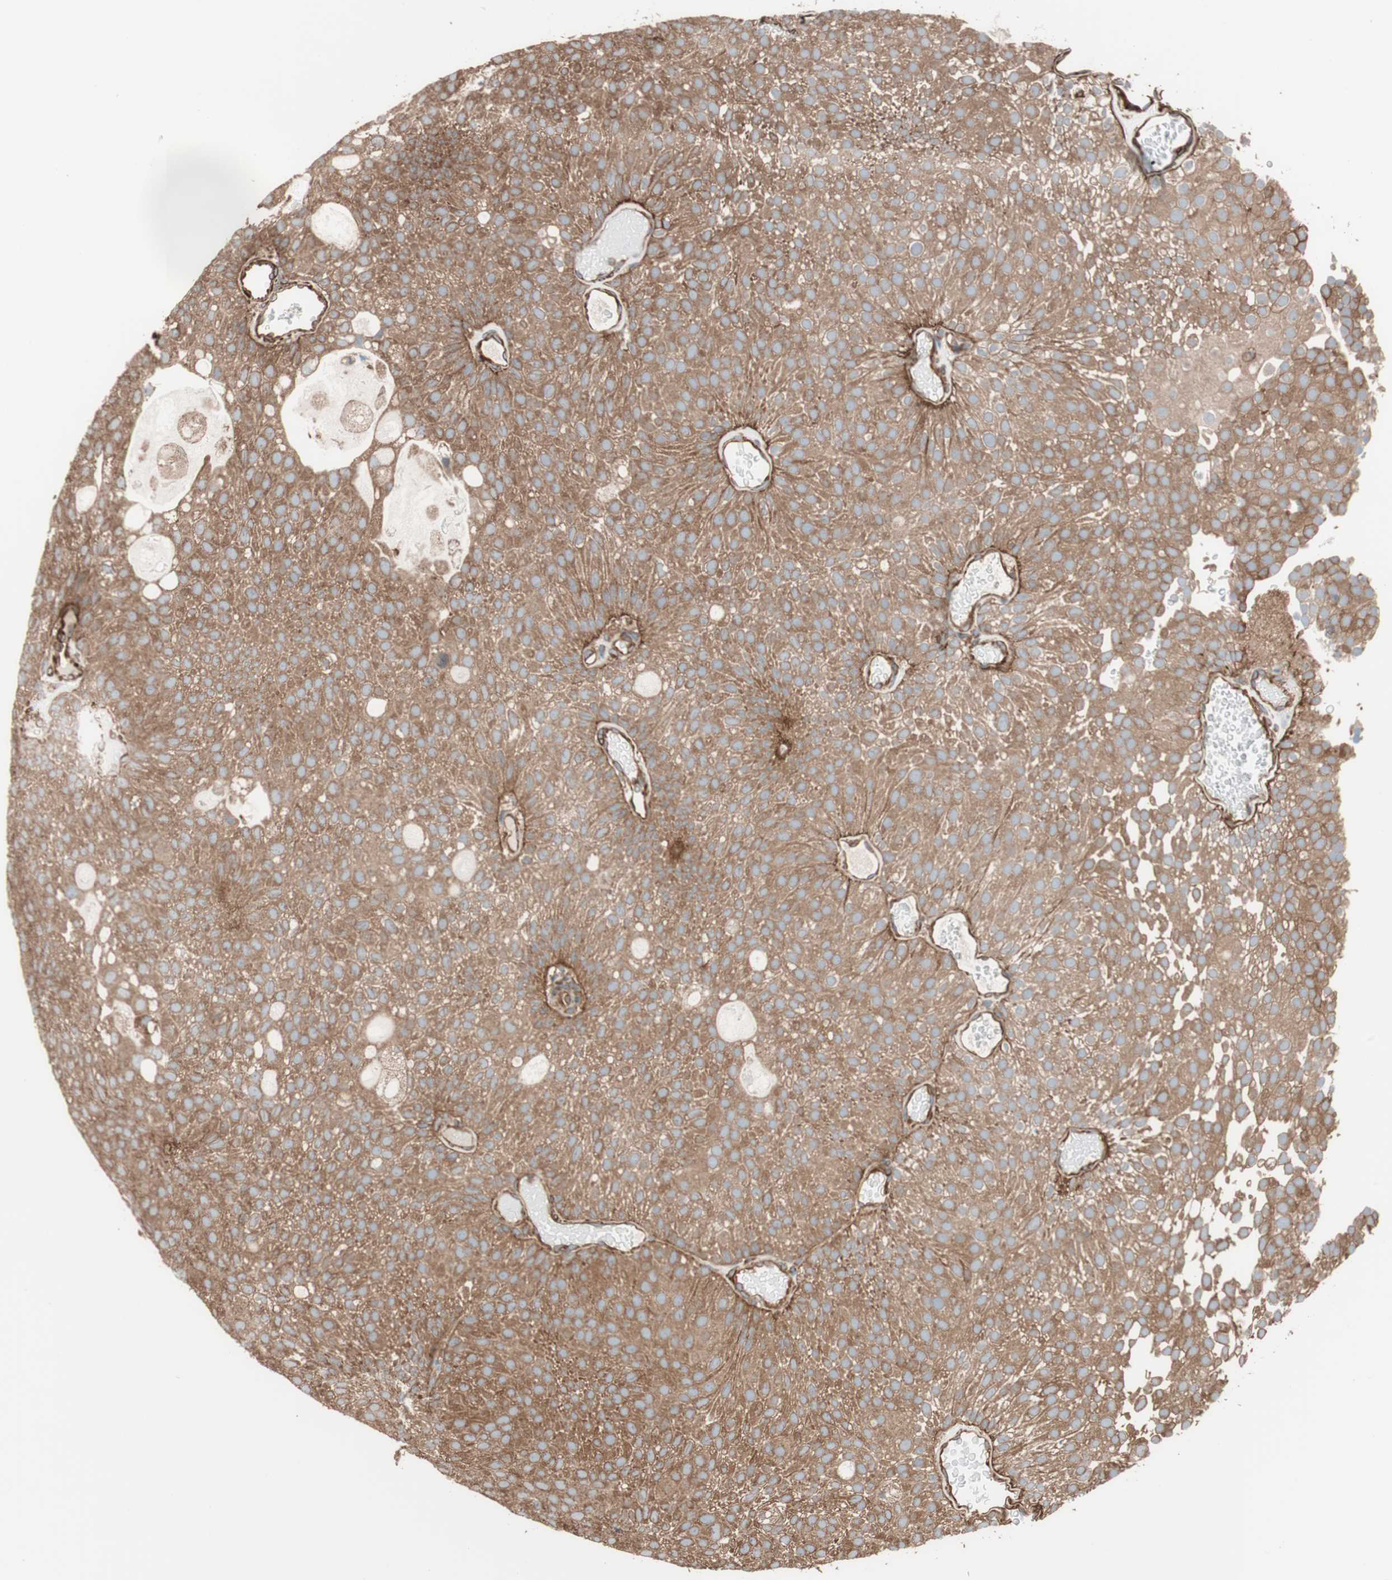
{"staining": {"intensity": "moderate", "quantity": ">75%", "location": "cytoplasmic/membranous"}, "tissue": "urothelial cancer", "cell_type": "Tumor cells", "image_type": "cancer", "snomed": [{"axis": "morphology", "description": "Urothelial carcinoma, Low grade"}, {"axis": "topography", "description": "Urinary bladder"}], "caption": "High-power microscopy captured an IHC image of urothelial carcinoma (low-grade), revealing moderate cytoplasmic/membranous expression in about >75% of tumor cells. Using DAB (brown) and hematoxylin (blue) stains, captured at high magnification using brightfield microscopy.", "gene": "GPSM2", "patient": {"sex": "male", "age": 78}}